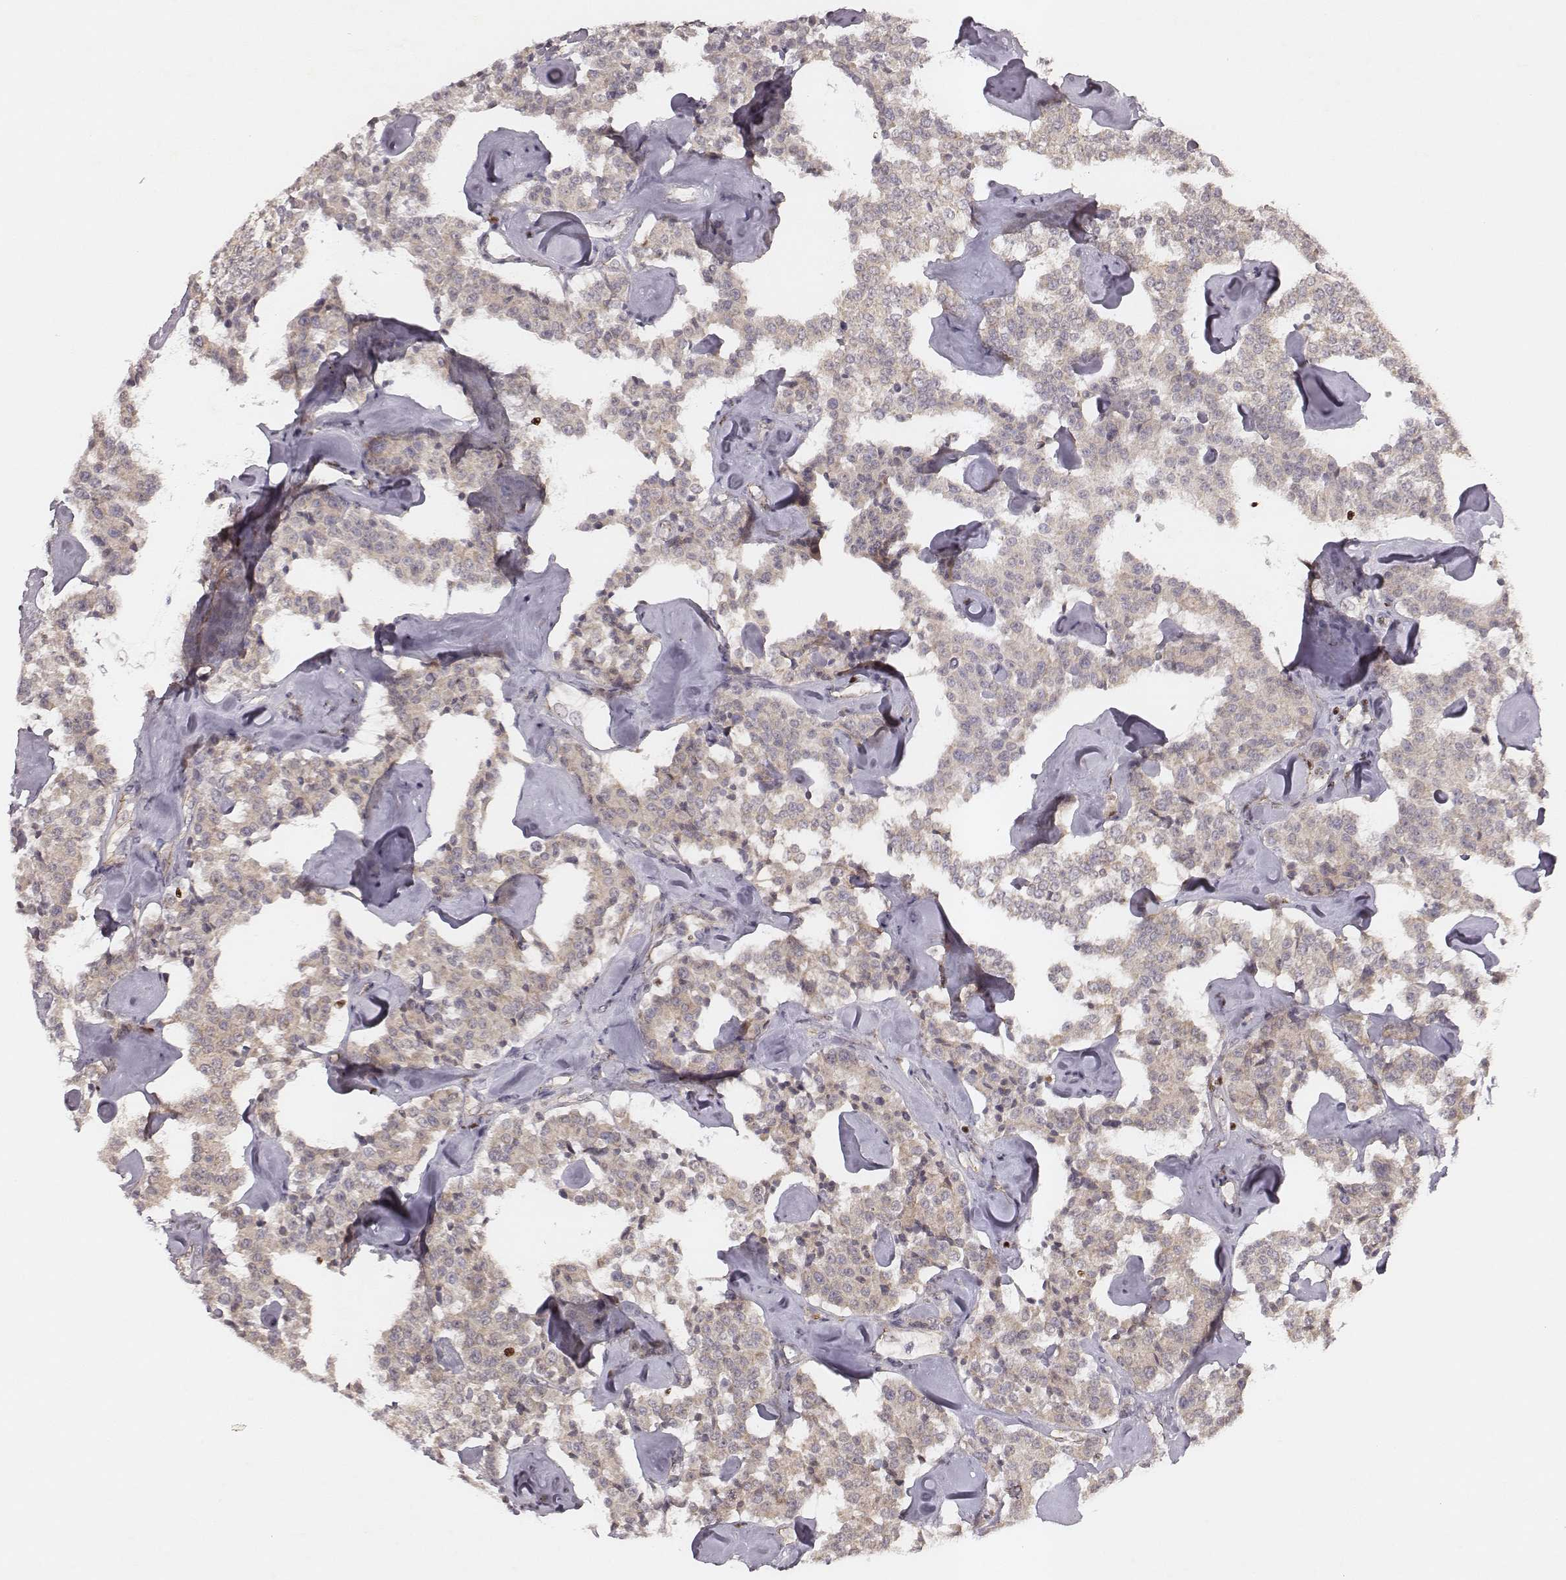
{"staining": {"intensity": "negative", "quantity": "none", "location": "none"}, "tissue": "carcinoid", "cell_type": "Tumor cells", "image_type": "cancer", "snomed": [{"axis": "morphology", "description": "Carcinoid, malignant, NOS"}, {"axis": "topography", "description": "Pancreas"}], "caption": "DAB immunohistochemical staining of human carcinoid exhibits no significant expression in tumor cells. (DAB (3,3'-diaminobenzidine) immunohistochemistry (IHC) with hematoxylin counter stain).", "gene": "WDR59", "patient": {"sex": "male", "age": 41}}